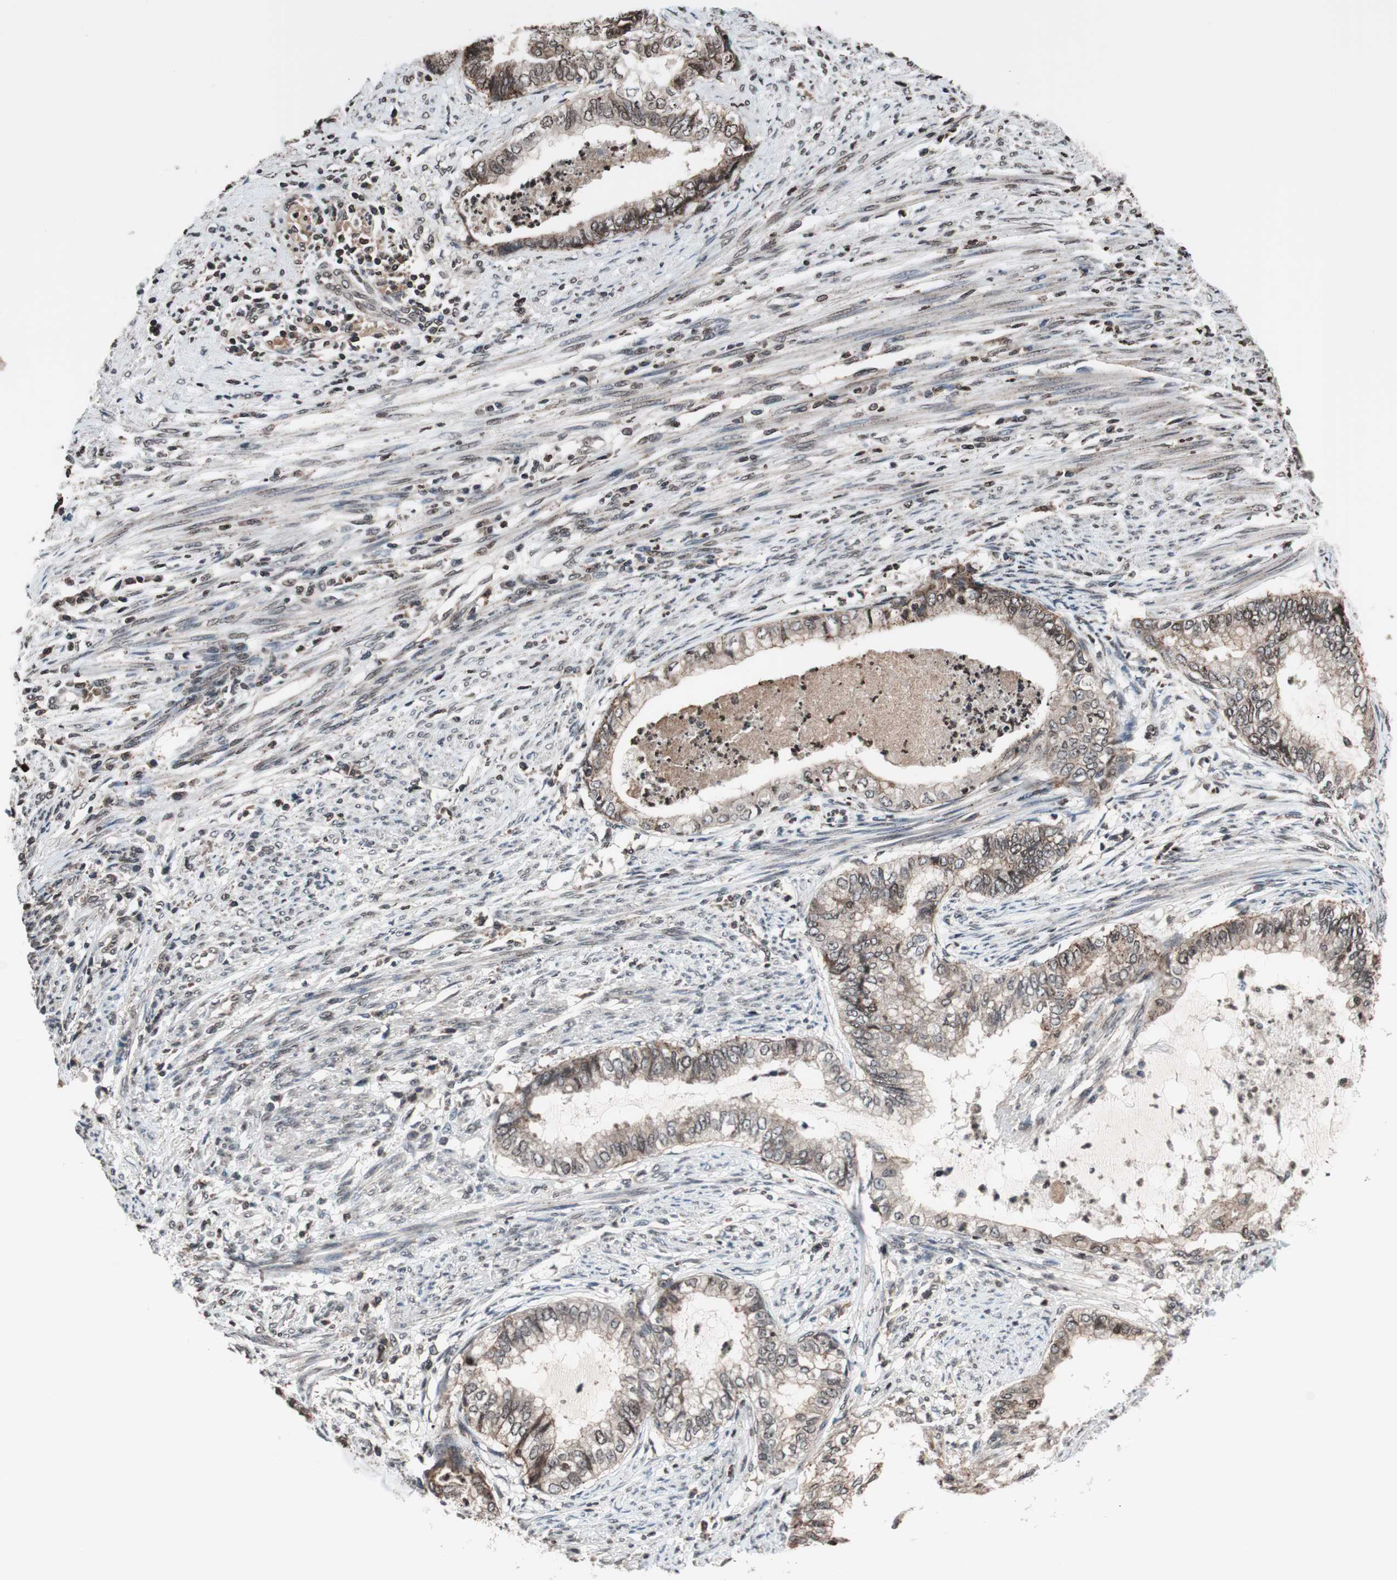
{"staining": {"intensity": "weak", "quantity": "<25%", "location": "cytoplasmic/membranous,nuclear"}, "tissue": "endometrial cancer", "cell_type": "Tumor cells", "image_type": "cancer", "snomed": [{"axis": "morphology", "description": "Adenocarcinoma, NOS"}, {"axis": "topography", "description": "Endometrium"}], "caption": "Endometrial cancer (adenocarcinoma) was stained to show a protein in brown. There is no significant positivity in tumor cells.", "gene": "RFC1", "patient": {"sex": "female", "age": 79}}